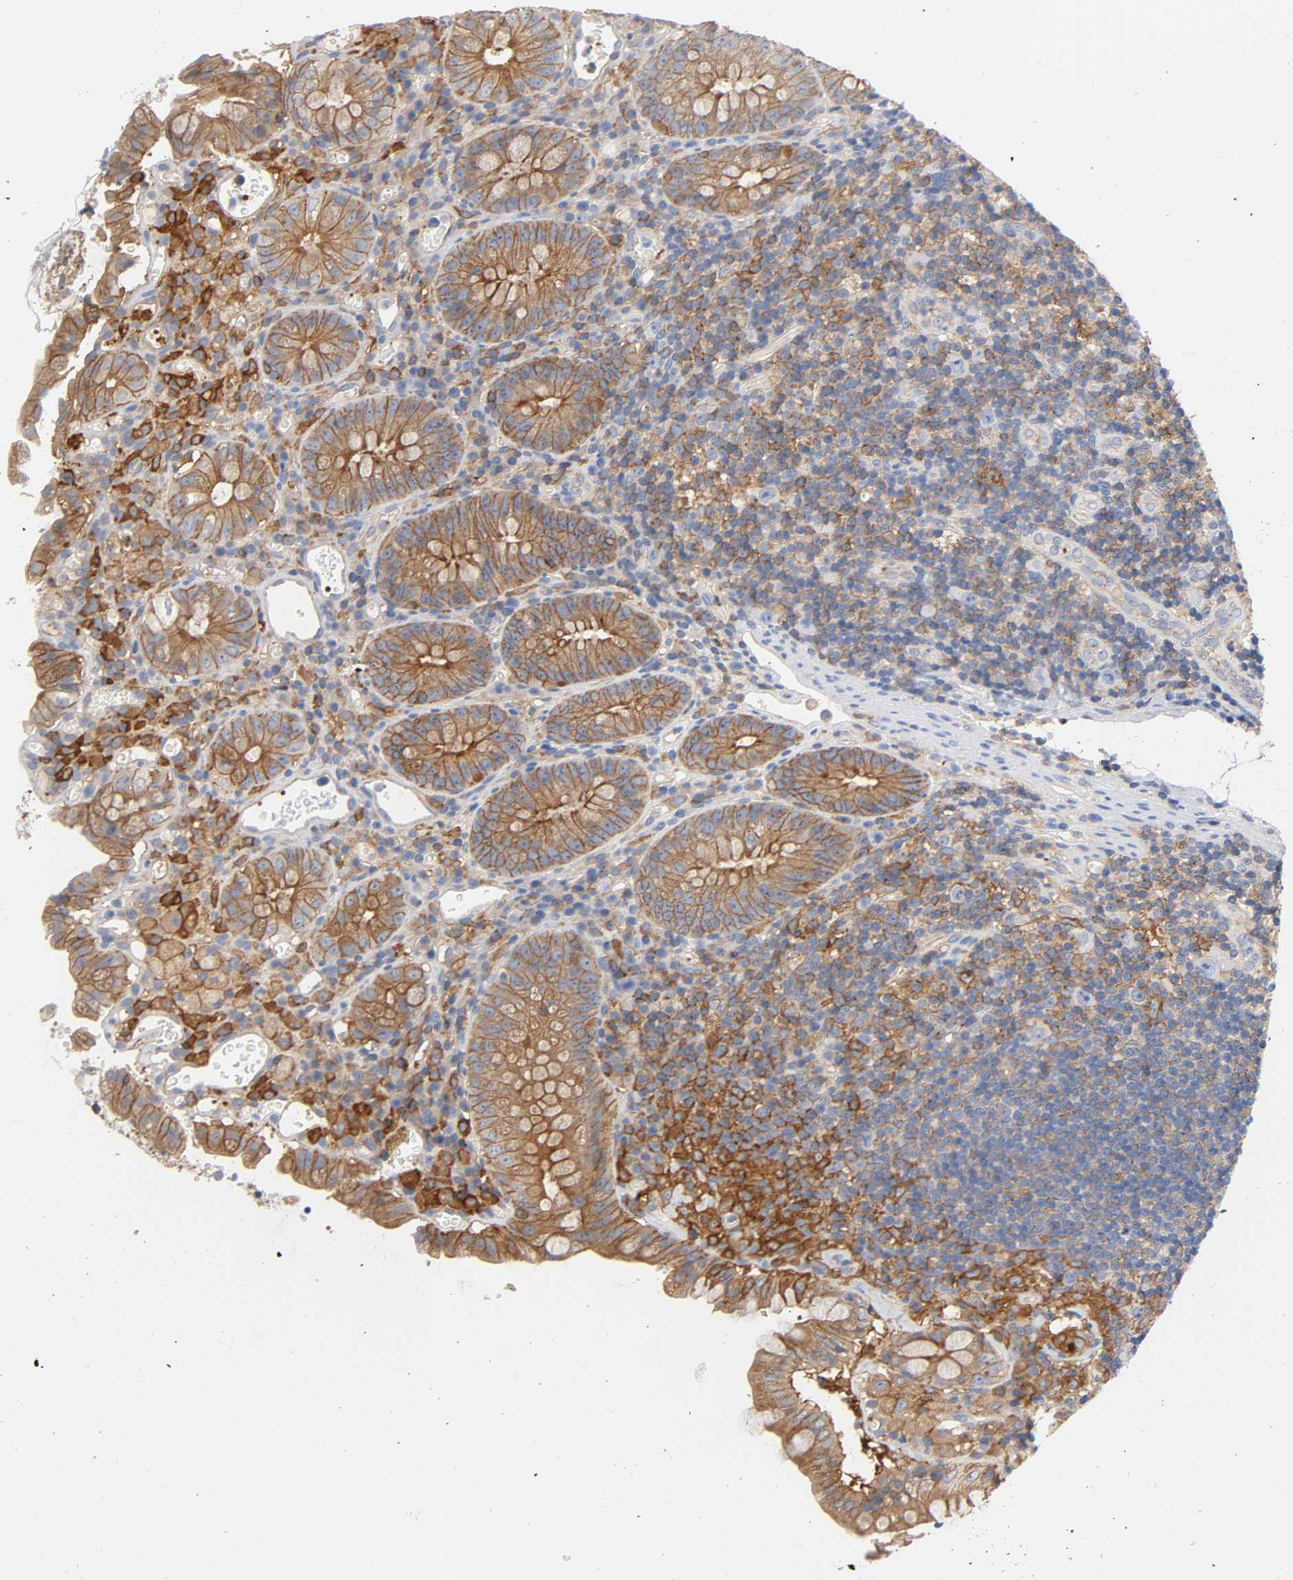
{"staining": {"intensity": "negative", "quantity": "none", "location": "none"}, "tissue": "colon", "cell_type": "Endothelial cells", "image_type": "normal", "snomed": [{"axis": "morphology", "description": "Normal tissue, NOS"}, {"axis": "topography", "description": "Colon"}], "caption": "Colon was stained to show a protein in brown. There is no significant staining in endothelial cells. The staining was performed using DAB (3,3'-diaminobenzidine) to visualize the protein expression in brown, while the nuclei were stained in blue with hematoxylin (Magnification: 20x).", "gene": "SRC", "patient": {"sex": "female", "age": 46}}